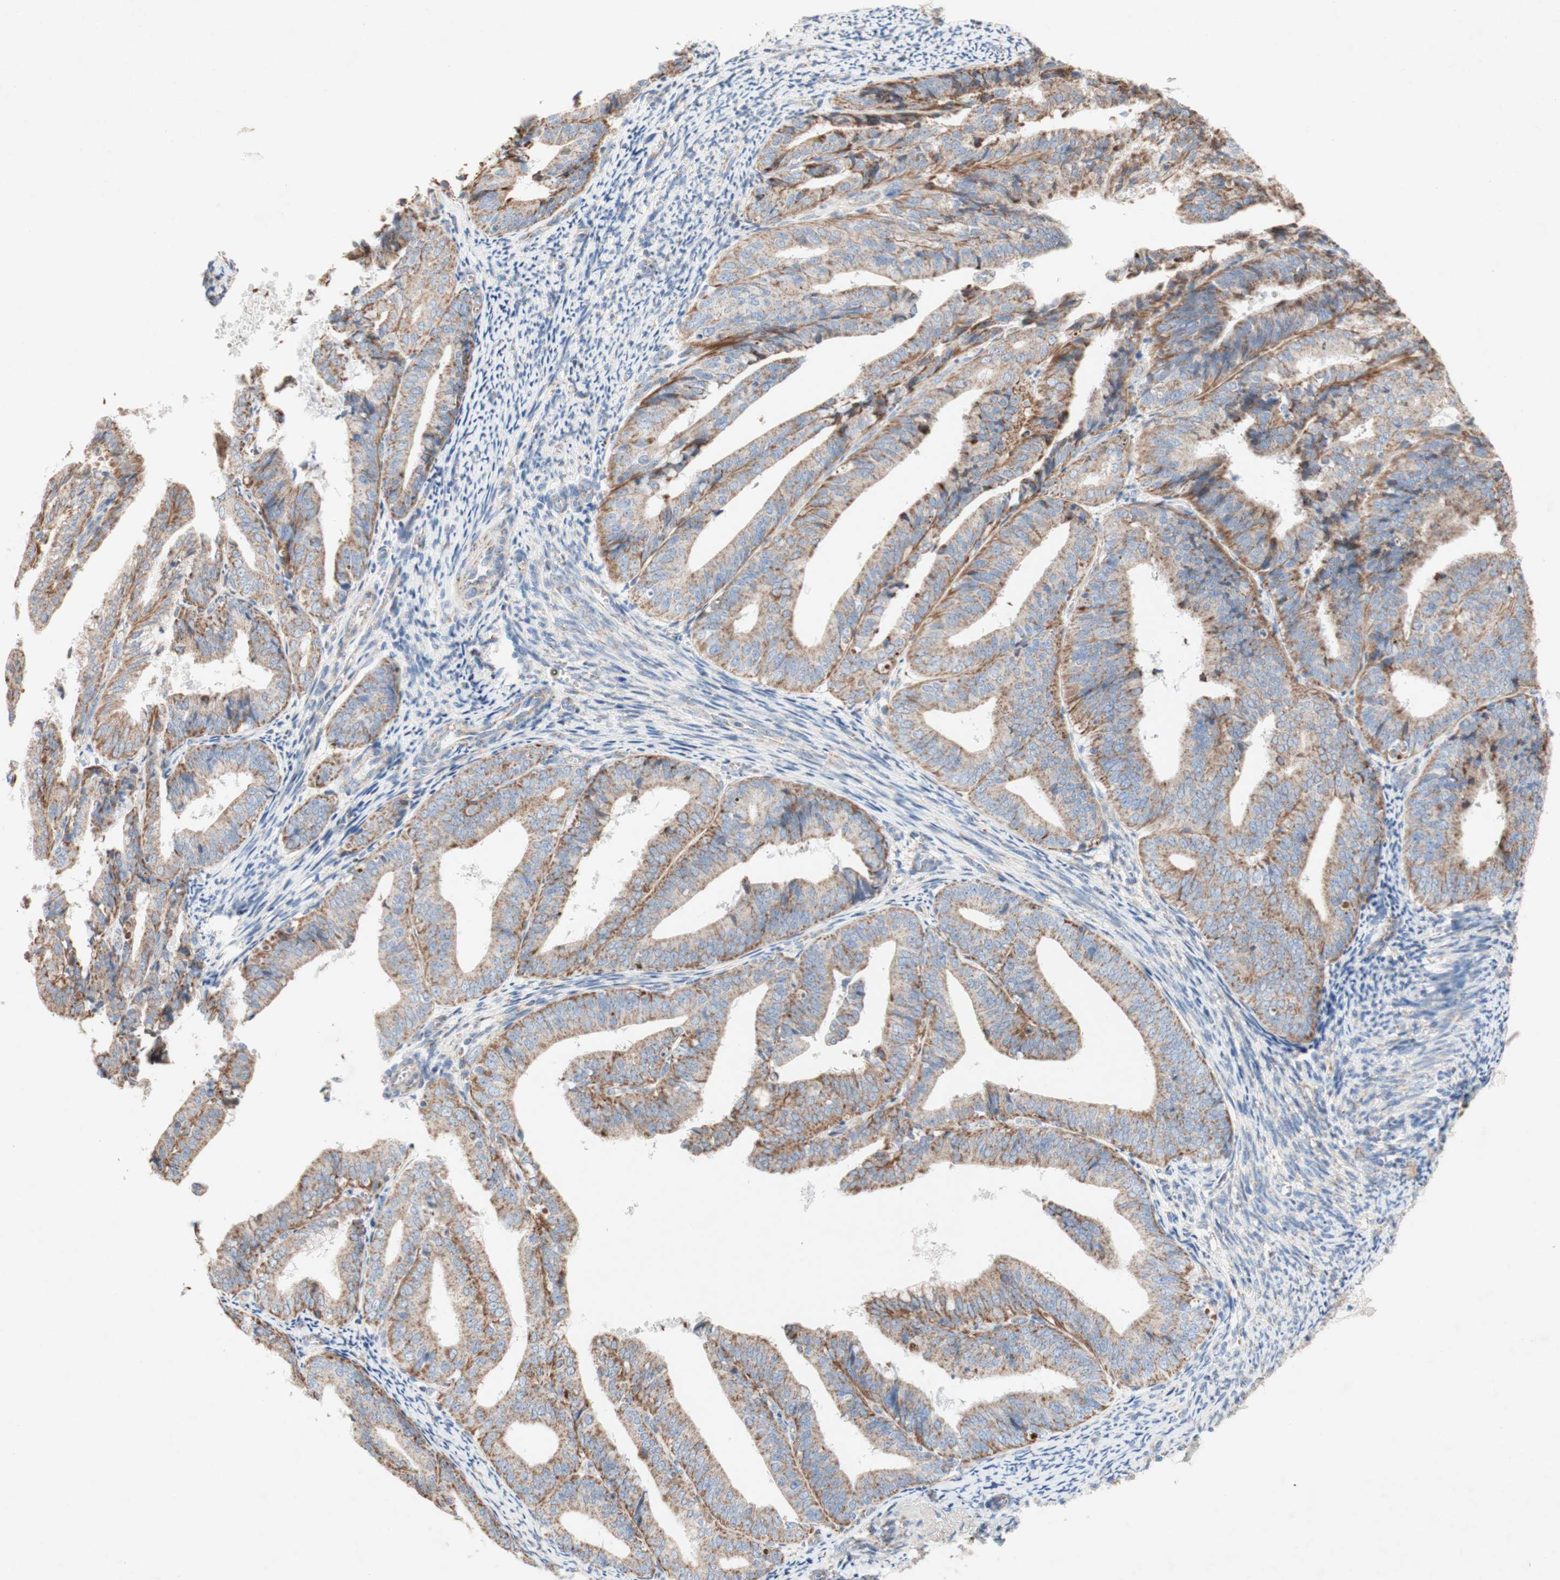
{"staining": {"intensity": "moderate", "quantity": ">75%", "location": "cytoplasmic/membranous"}, "tissue": "endometrial cancer", "cell_type": "Tumor cells", "image_type": "cancer", "snomed": [{"axis": "morphology", "description": "Adenocarcinoma, NOS"}, {"axis": "topography", "description": "Endometrium"}], "caption": "Protein staining reveals moderate cytoplasmic/membranous staining in about >75% of tumor cells in adenocarcinoma (endometrial).", "gene": "SDHB", "patient": {"sex": "female", "age": 63}}